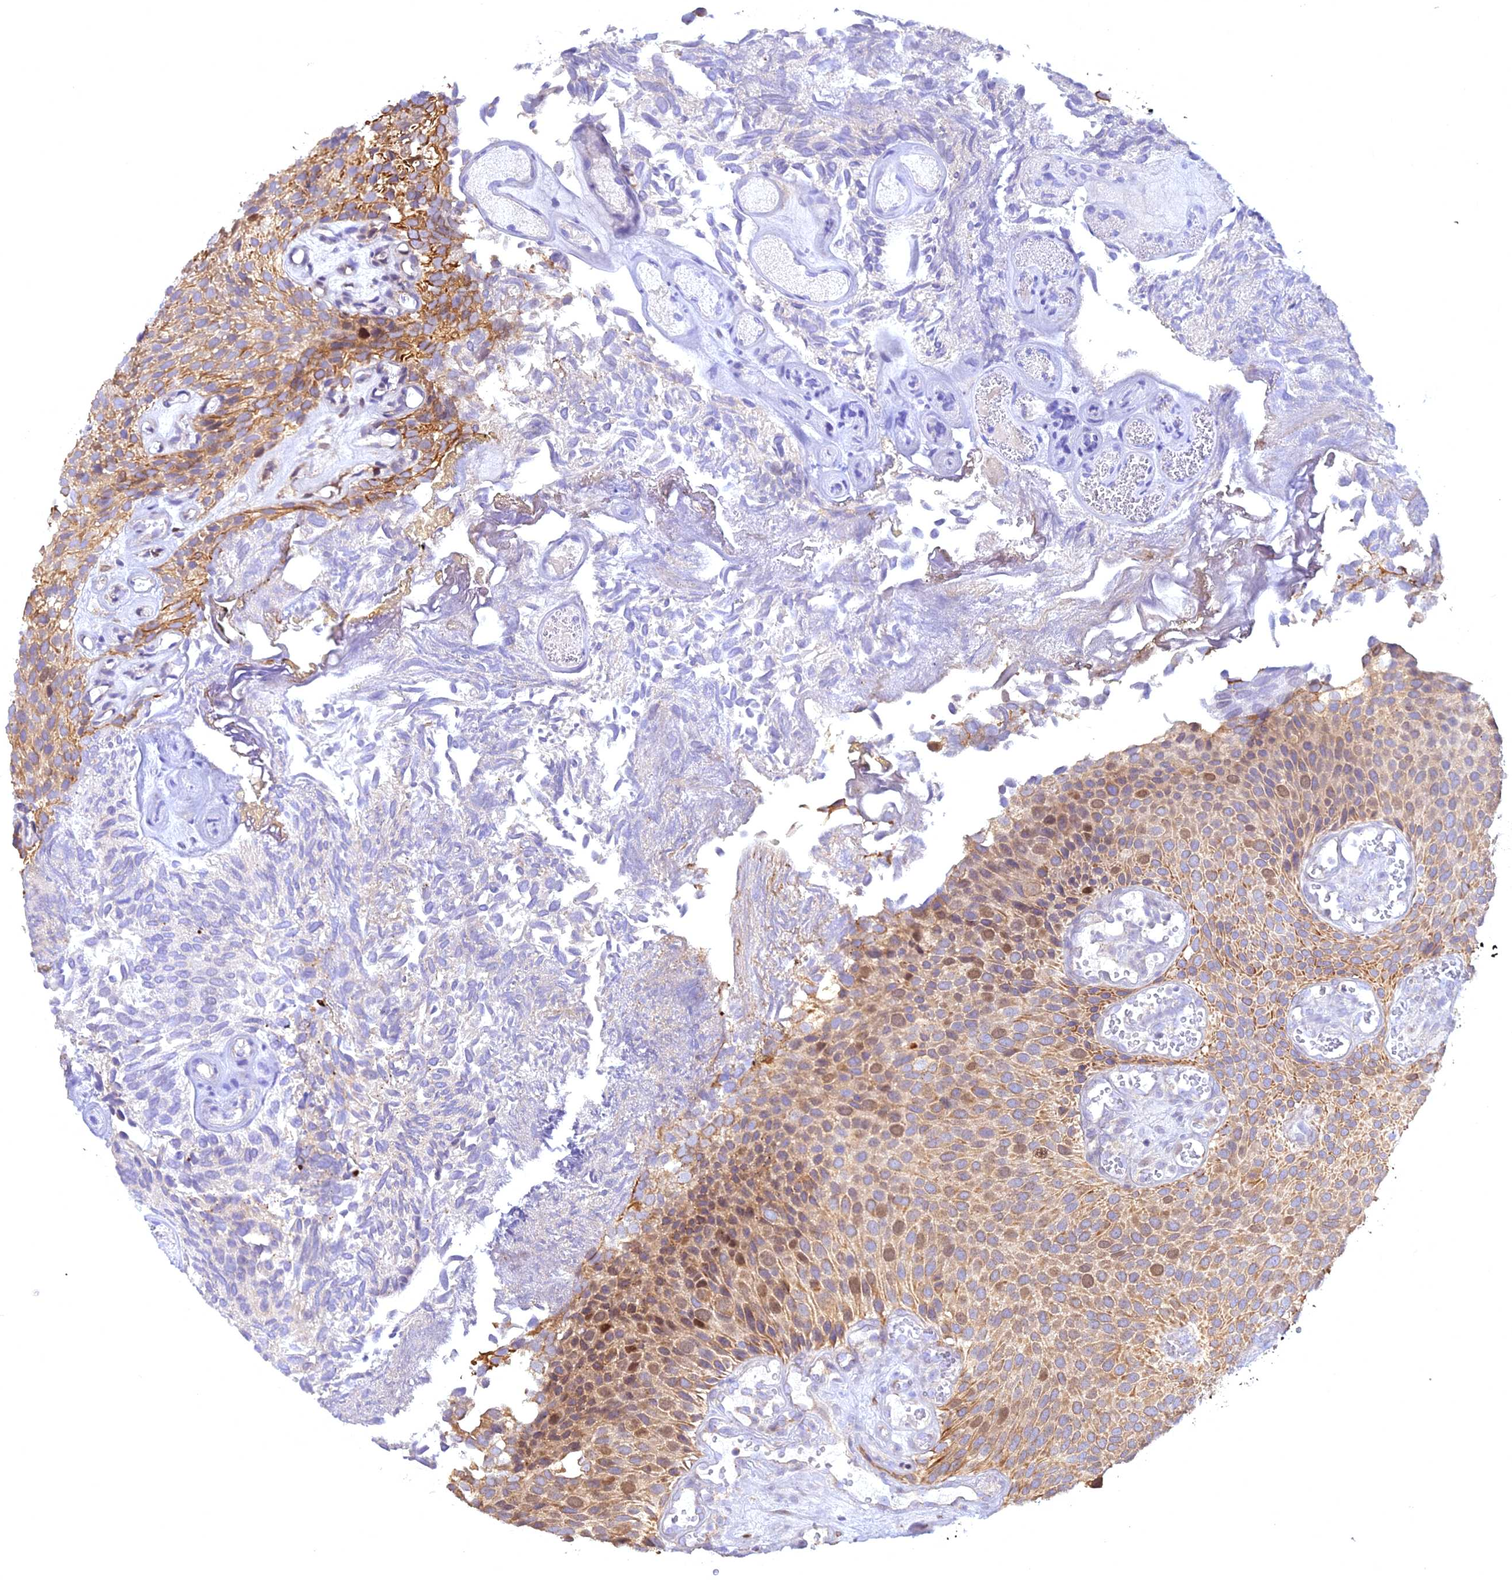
{"staining": {"intensity": "moderate", "quantity": ">75%", "location": "cytoplasmic/membranous,nuclear"}, "tissue": "urothelial cancer", "cell_type": "Tumor cells", "image_type": "cancer", "snomed": [{"axis": "morphology", "description": "Urothelial carcinoma, Low grade"}, {"axis": "topography", "description": "Urinary bladder"}], "caption": "Immunohistochemistry (DAB) staining of urothelial cancer displays moderate cytoplasmic/membranous and nuclear protein staining in approximately >75% of tumor cells.", "gene": "CENPV", "patient": {"sex": "male", "age": 89}}